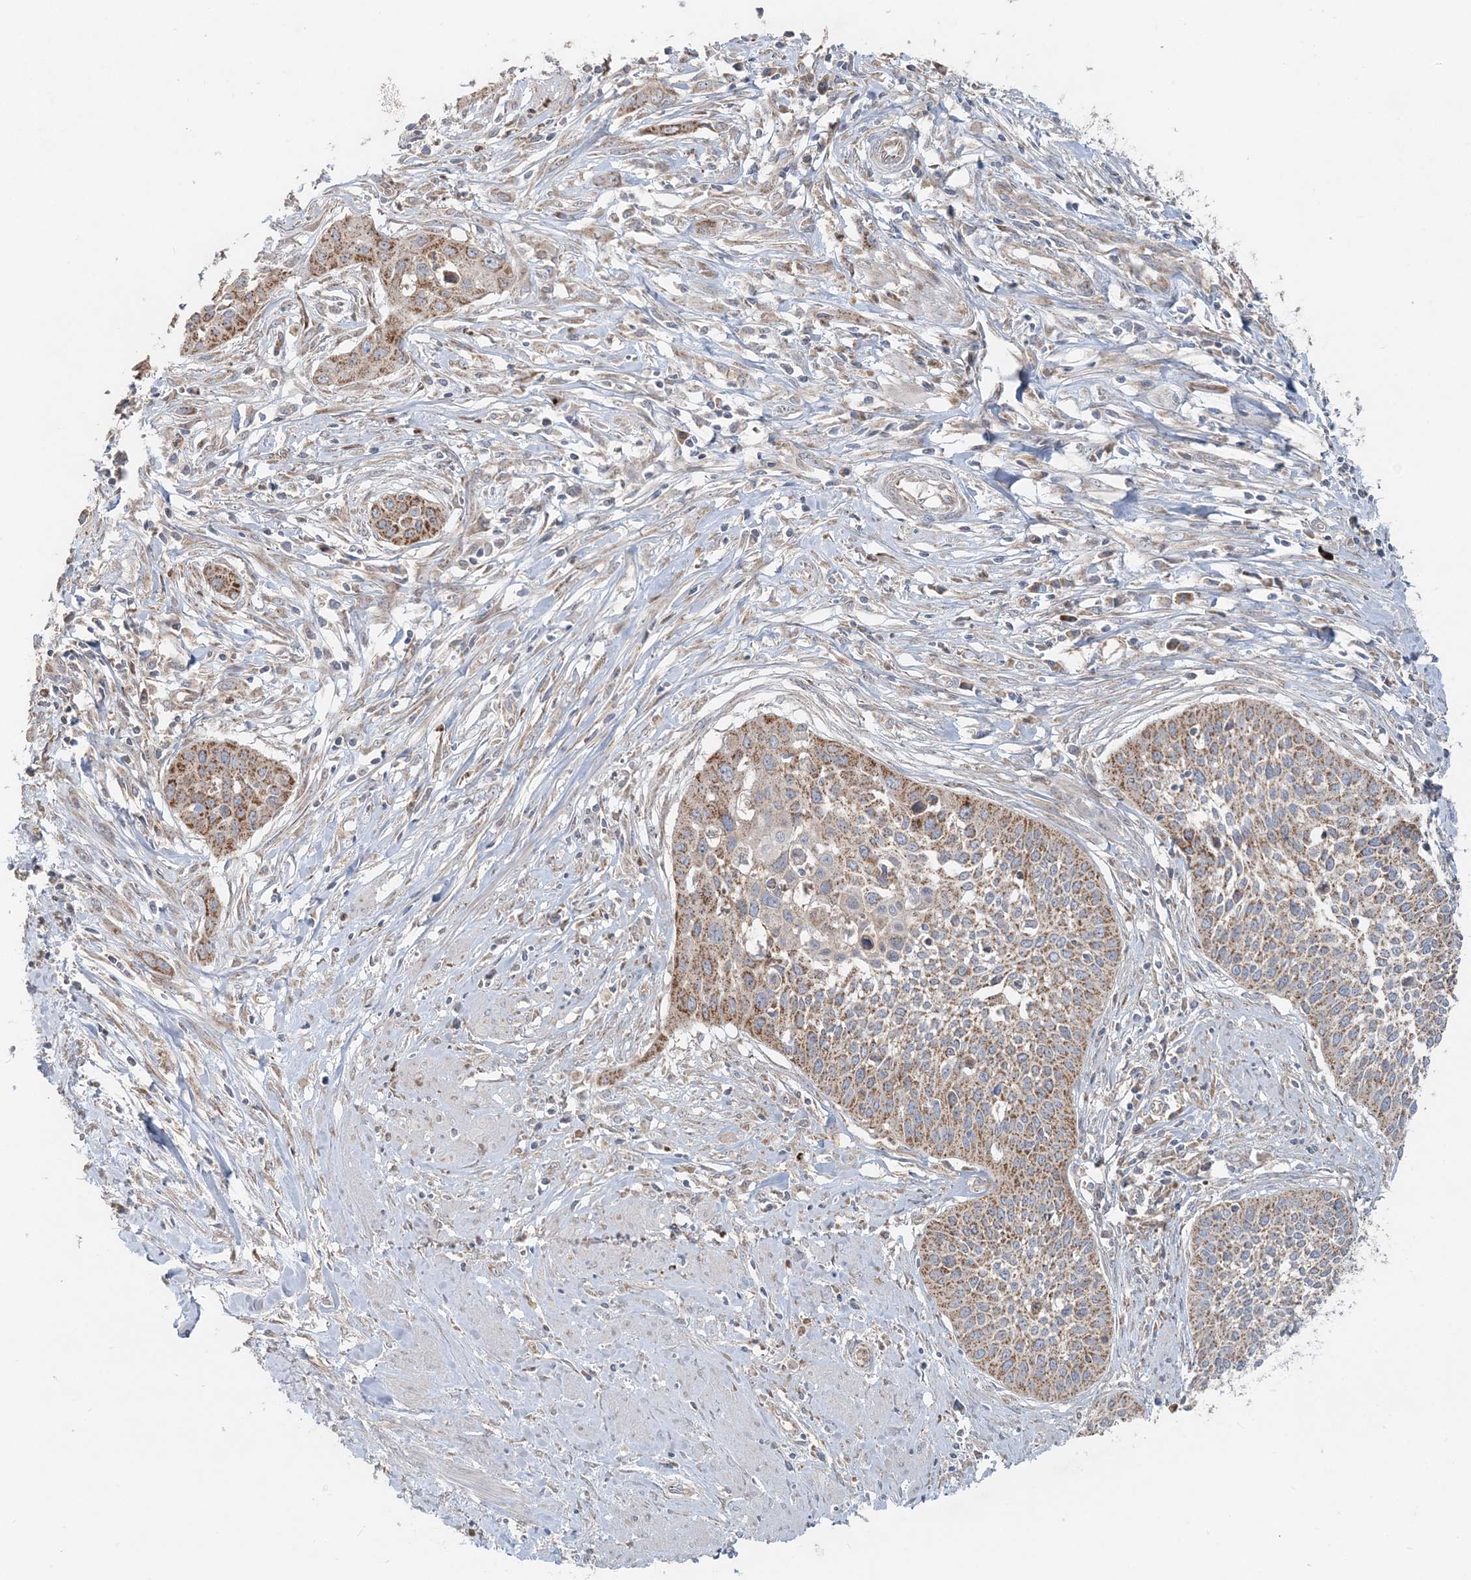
{"staining": {"intensity": "moderate", "quantity": ">75%", "location": "cytoplasmic/membranous"}, "tissue": "cervical cancer", "cell_type": "Tumor cells", "image_type": "cancer", "snomed": [{"axis": "morphology", "description": "Squamous cell carcinoma, NOS"}, {"axis": "topography", "description": "Cervix"}], "caption": "A brown stain labels moderate cytoplasmic/membranous positivity of a protein in cervical squamous cell carcinoma tumor cells.", "gene": "LRPPRC", "patient": {"sex": "female", "age": 34}}